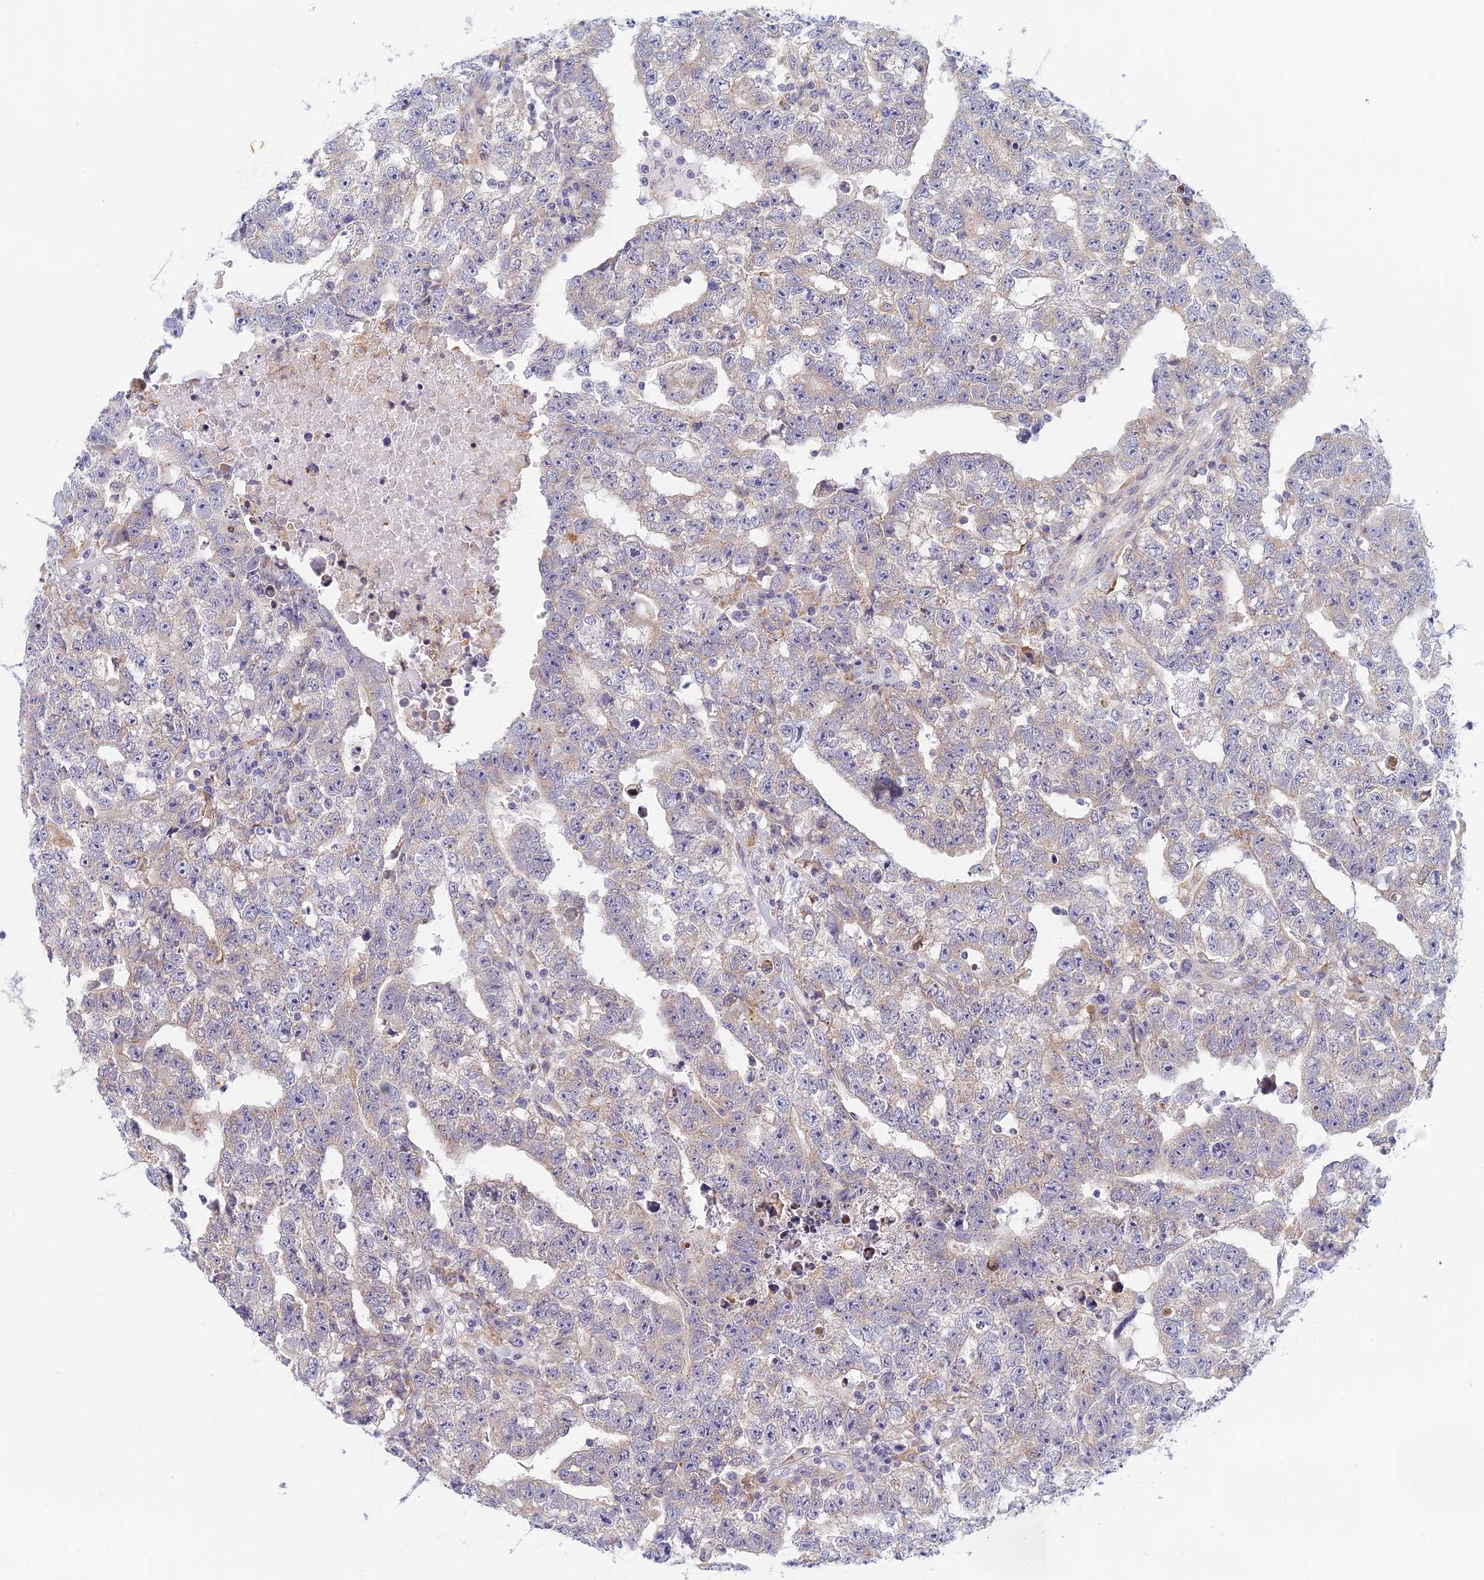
{"staining": {"intensity": "weak", "quantity": "<25%", "location": "cytoplasmic/membranous"}, "tissue": "testis cancer", "cell_type": "Tumor cells", "image_type": "cancer", "snomed": [{"axis": "morphology", "description": "Carcinoma, Embryonal, NOS"}, {"axis": "topography", "description": "Testis"}], "caption": "This photomicrograph is of testis cancer (embryonal carcinoma) stained with IHC to label a protein in brown with the nuclei are counter-stained blue. There is no staining in tumor cells.", "gene": "DDX51", "patient": {"sex": "male", "age": 25}}